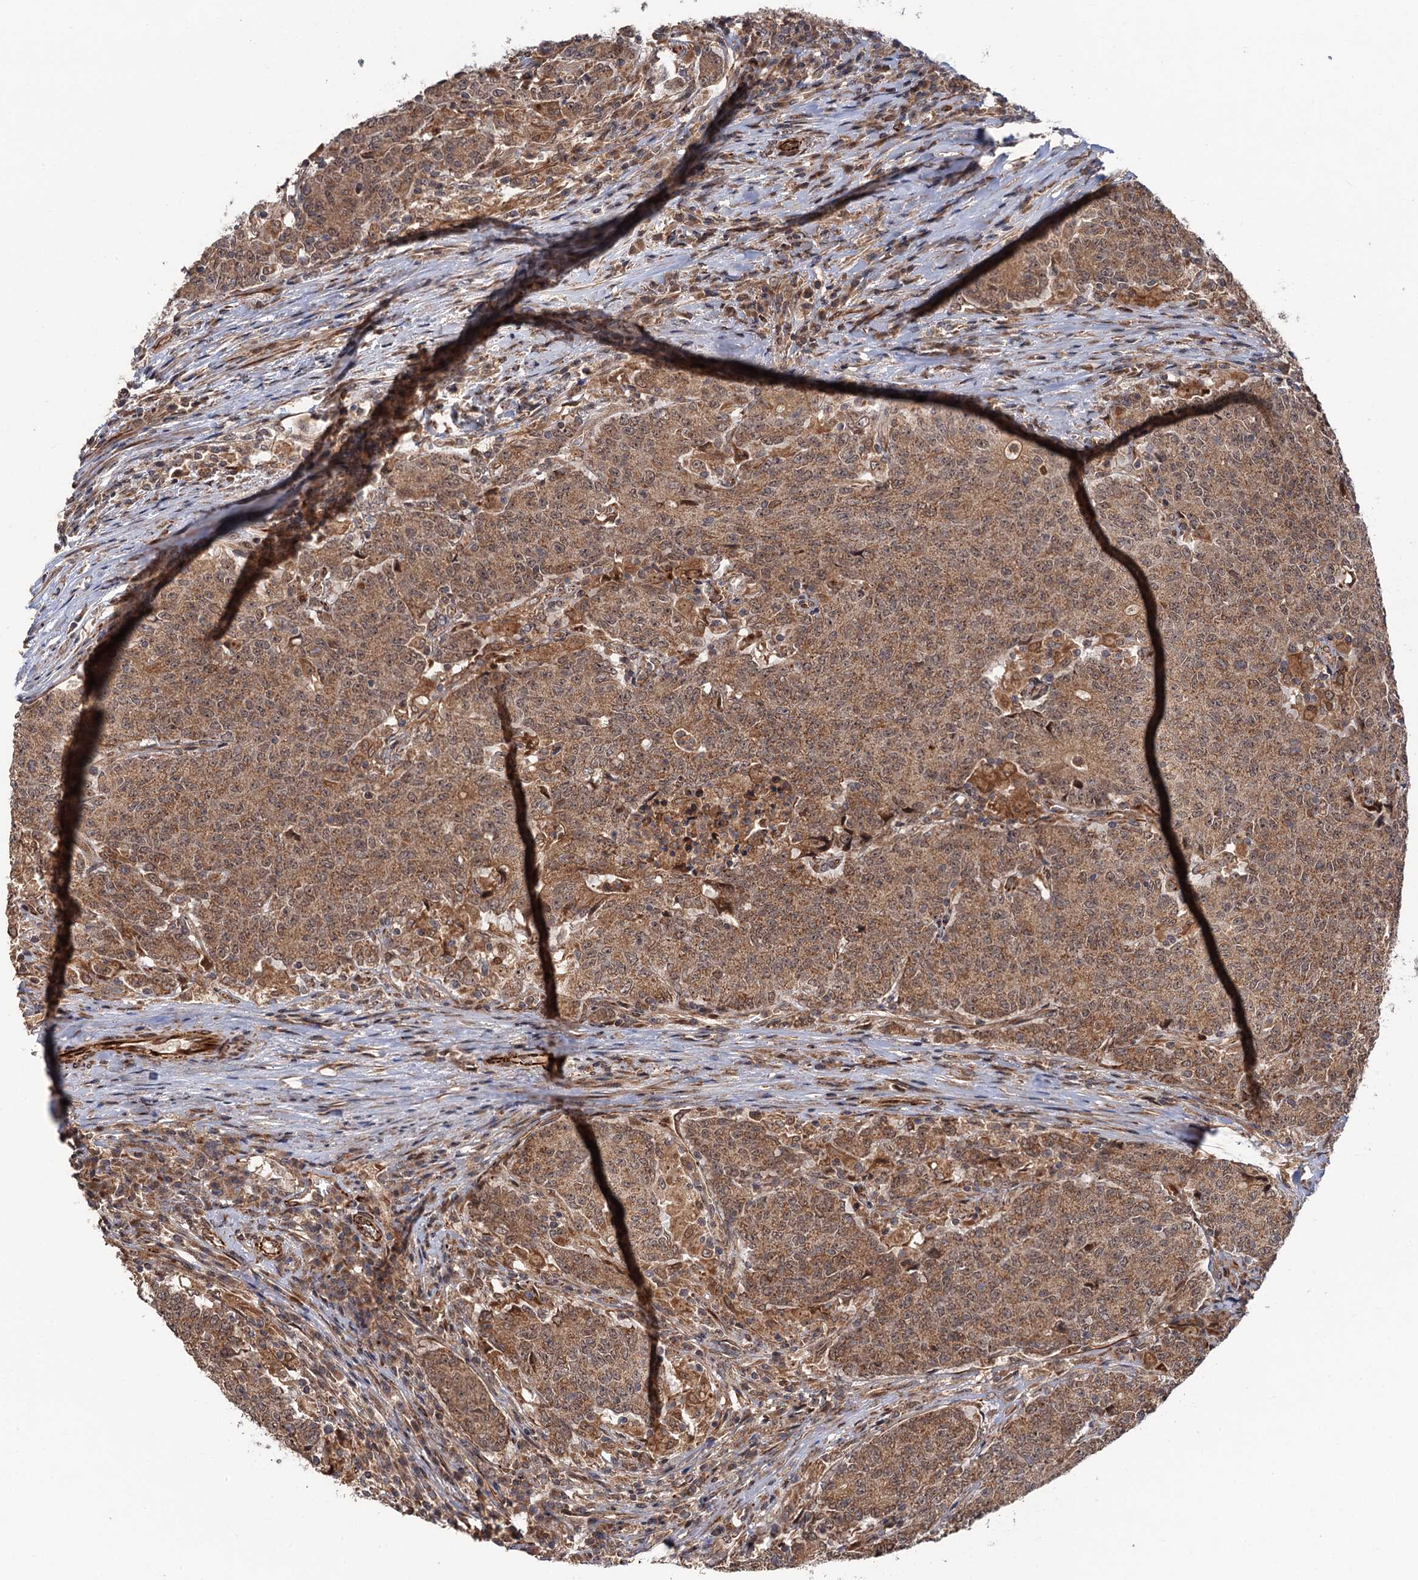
{"staining": {"intensity": "moderate", "quantity": ">75%", "location": "cytoplasmic/membranous,nuclear"}, "tissue": "colorectal cancer", "cell_type": "Tumor cells", "image_type": "cancer", "snomed": [{"axis": "morphology", "description": "Adenocarcinoma, NOS"}, {"axis": "topography", "description": "Colon"}], "caption": "Protein expression analysis of colorectal cancer (adenocarcinoma) exhibits moderate cytoplasmic/membranous and nuclear positivity in about >75% of tumor cells. The staining was performed using DAB, with brown indicating positive protein expression. Nuclei are stained blue with hematoxylin.", "gene": "FSIP1", "patient": {"sex": "female", "age": 75}}